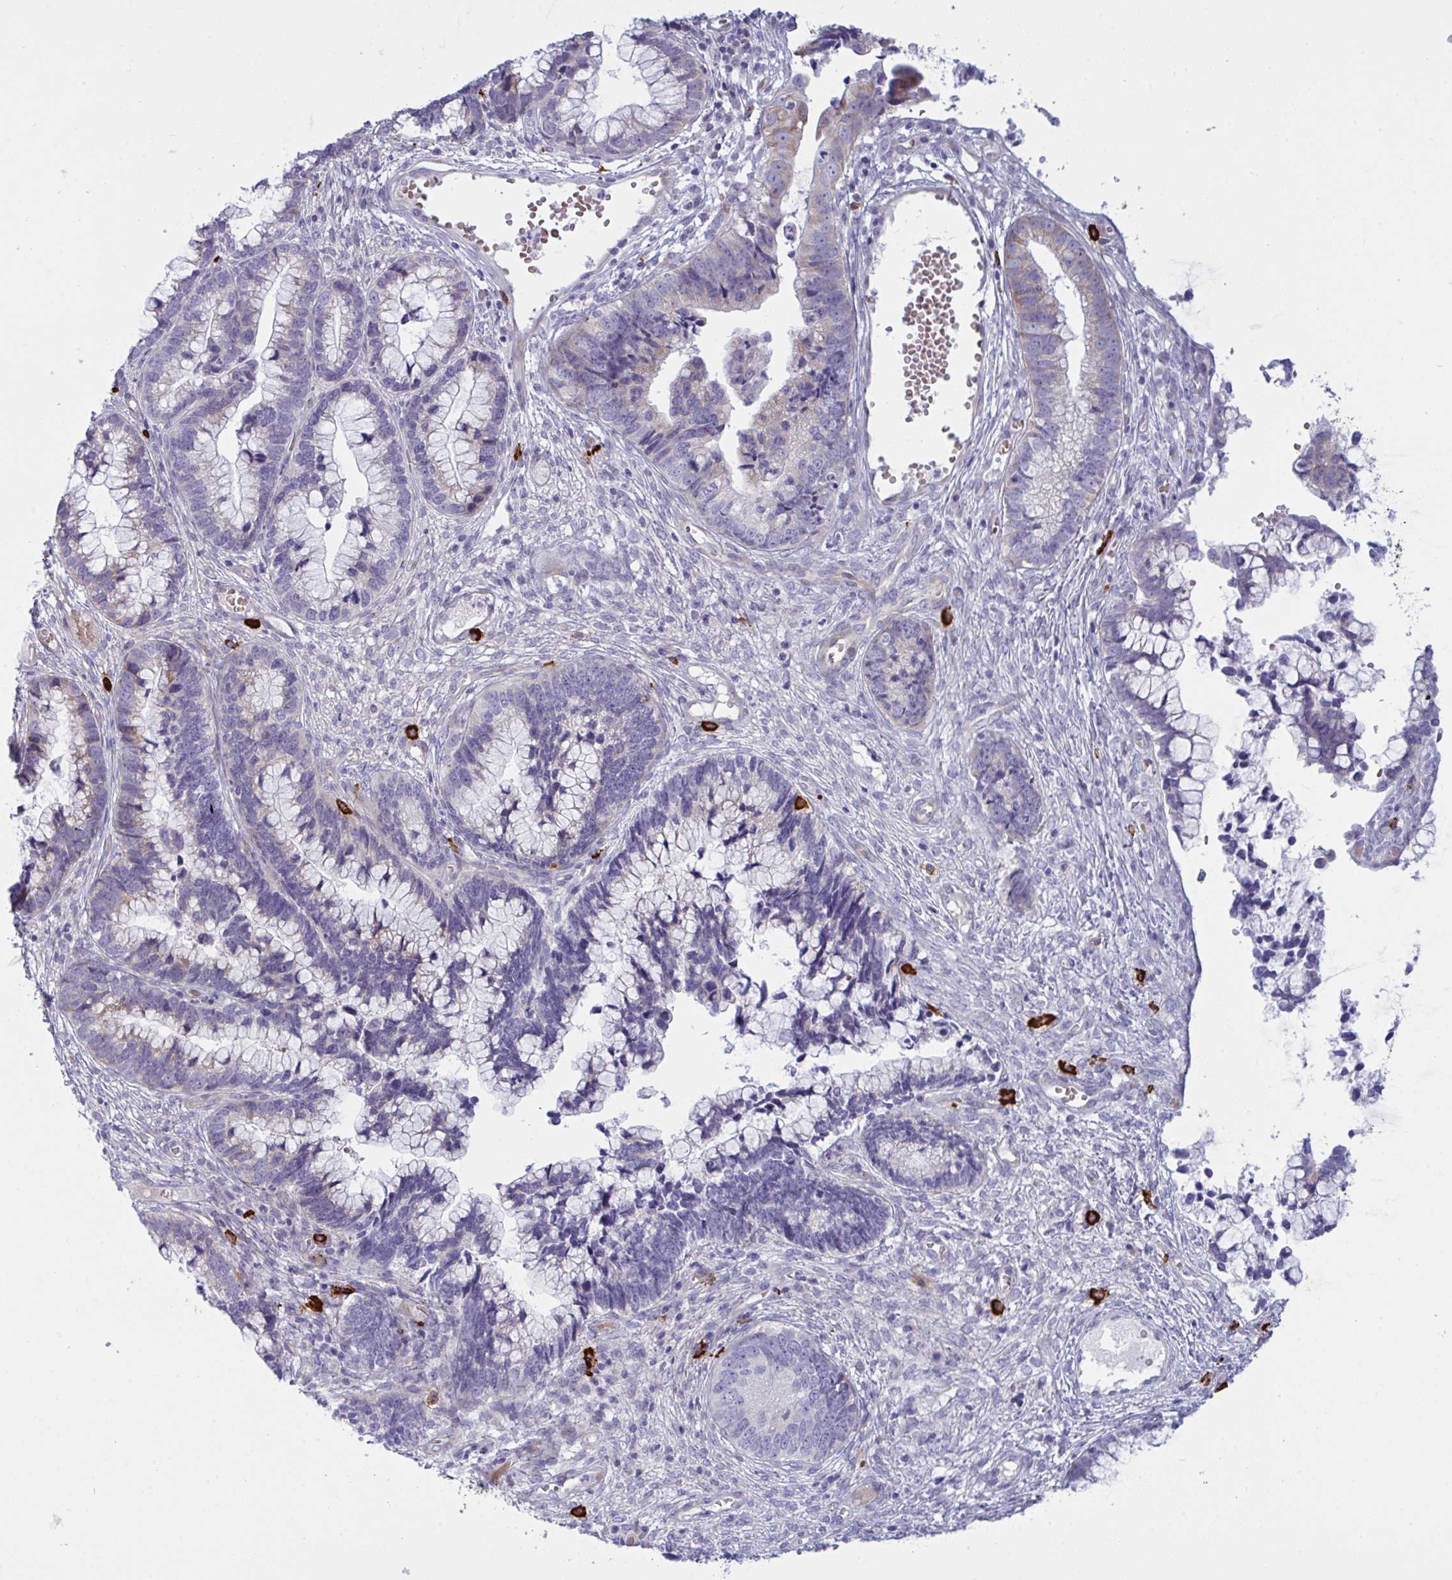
{"staining": {"intensity": "weak", "quantity": "<25%", "location": "cytoplasmic/membranous"}, "tissue": "cervical cancer", "cell_type": "Tumor cells", "image_type": "cancer", "snomed": [{"axis": "morphology", "description": "Adenocarcinoma, NOS"}, {"axis": "topography", "description": "Cervix"}], "caption": "DAB immunohistochemical staining of human cervical cancer (adenocarcinoma) exhibits no significant positivity in tumor cells.", "gene": "ZNF684", "patient": {"sex": "female", "age": 44}}